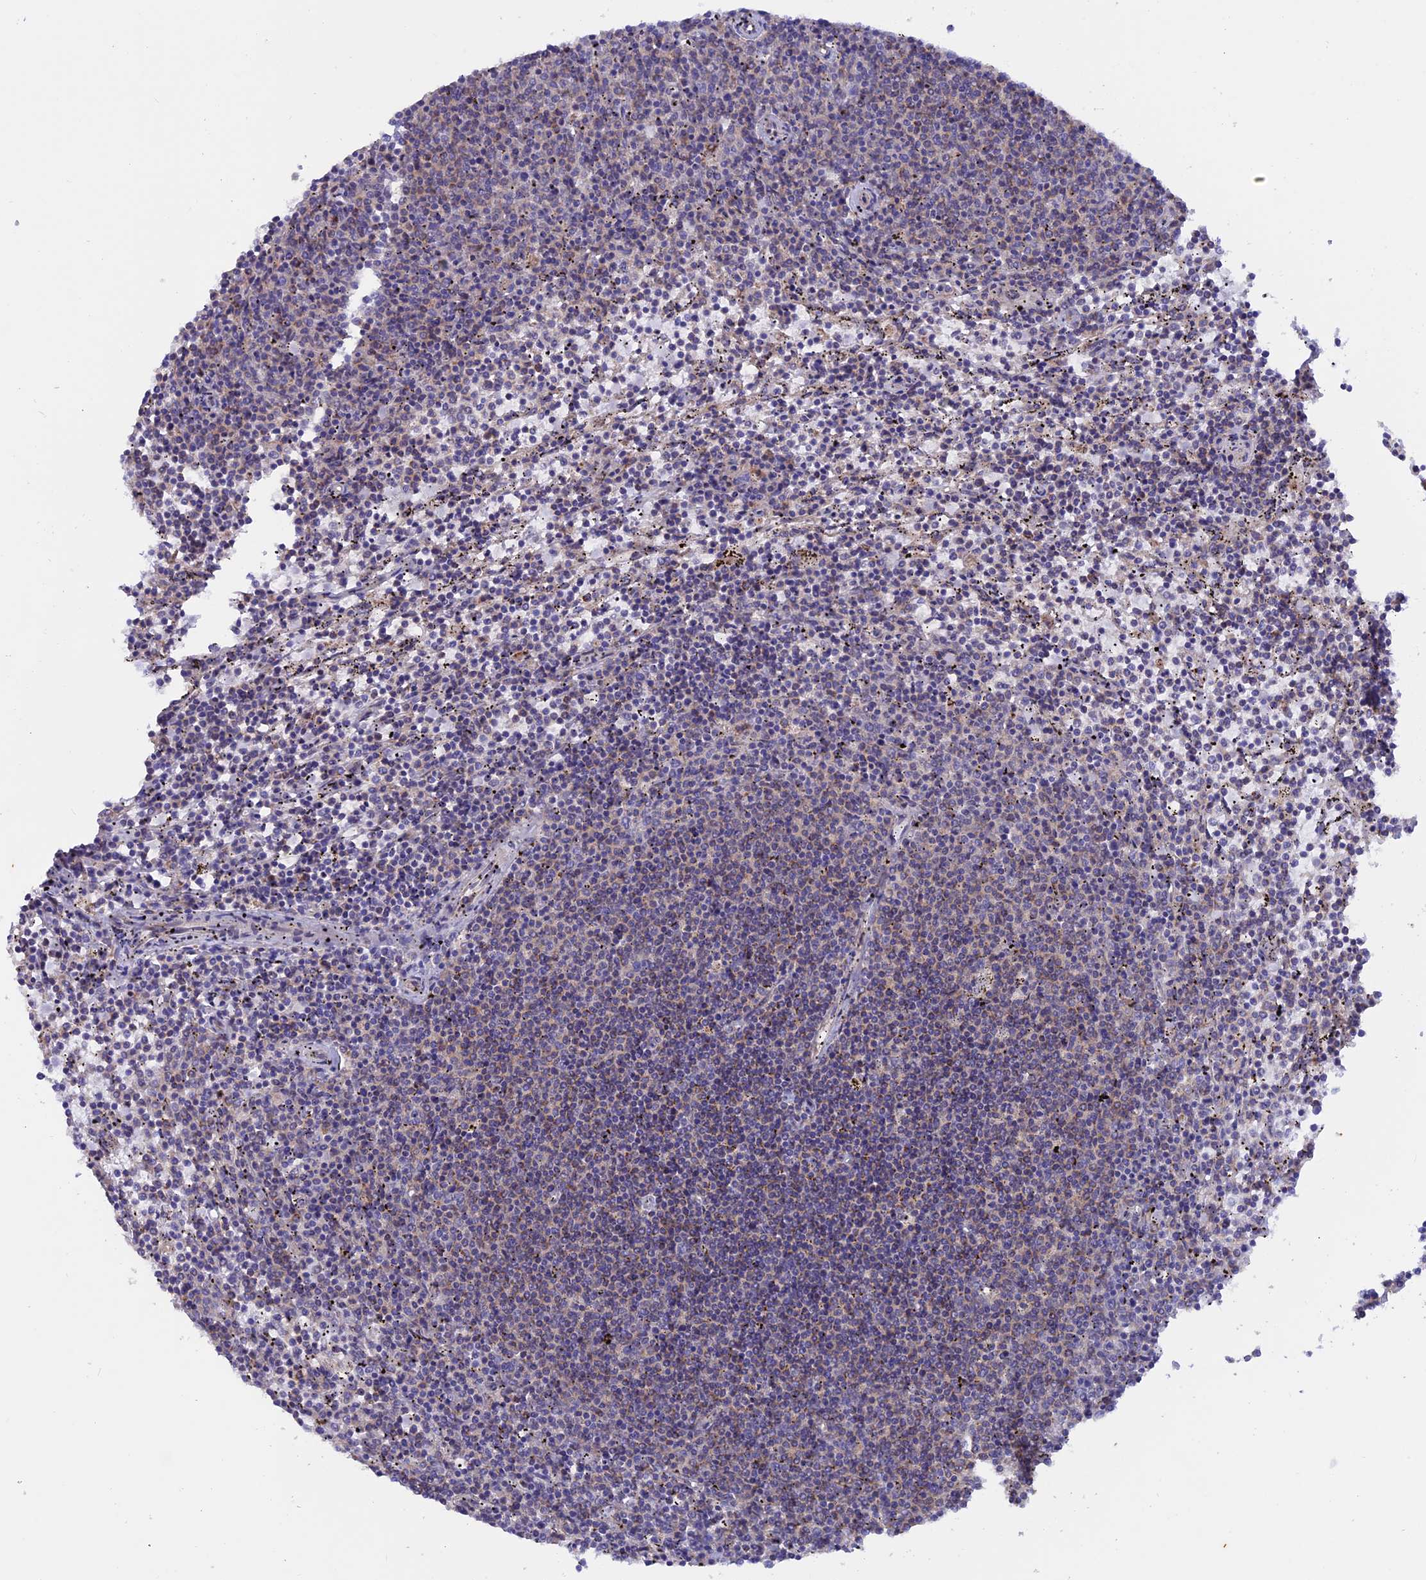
{"staining": {"intensity": "negative", "quantity": "none", "location": "none"}, "tissue": "lymphoma", "cell_type": "Tumor cells", "image_type": "cancer", "snomed": [{"axis": "morphology", "description": "Malignant lymphoma, non-Hodgkin's type, Low grade"}, {"axis": "topography", "description": "Spleen"}], "caption": "DAB (3,3'-diaminobenzidine) immunohistochemical staining of low-grade malignant lymphoma, non-Hodgkin's type reveals no significant staining in tumor cells.", "gene": "HYCC1", "patient": {"sex": "female", "age": 50}}